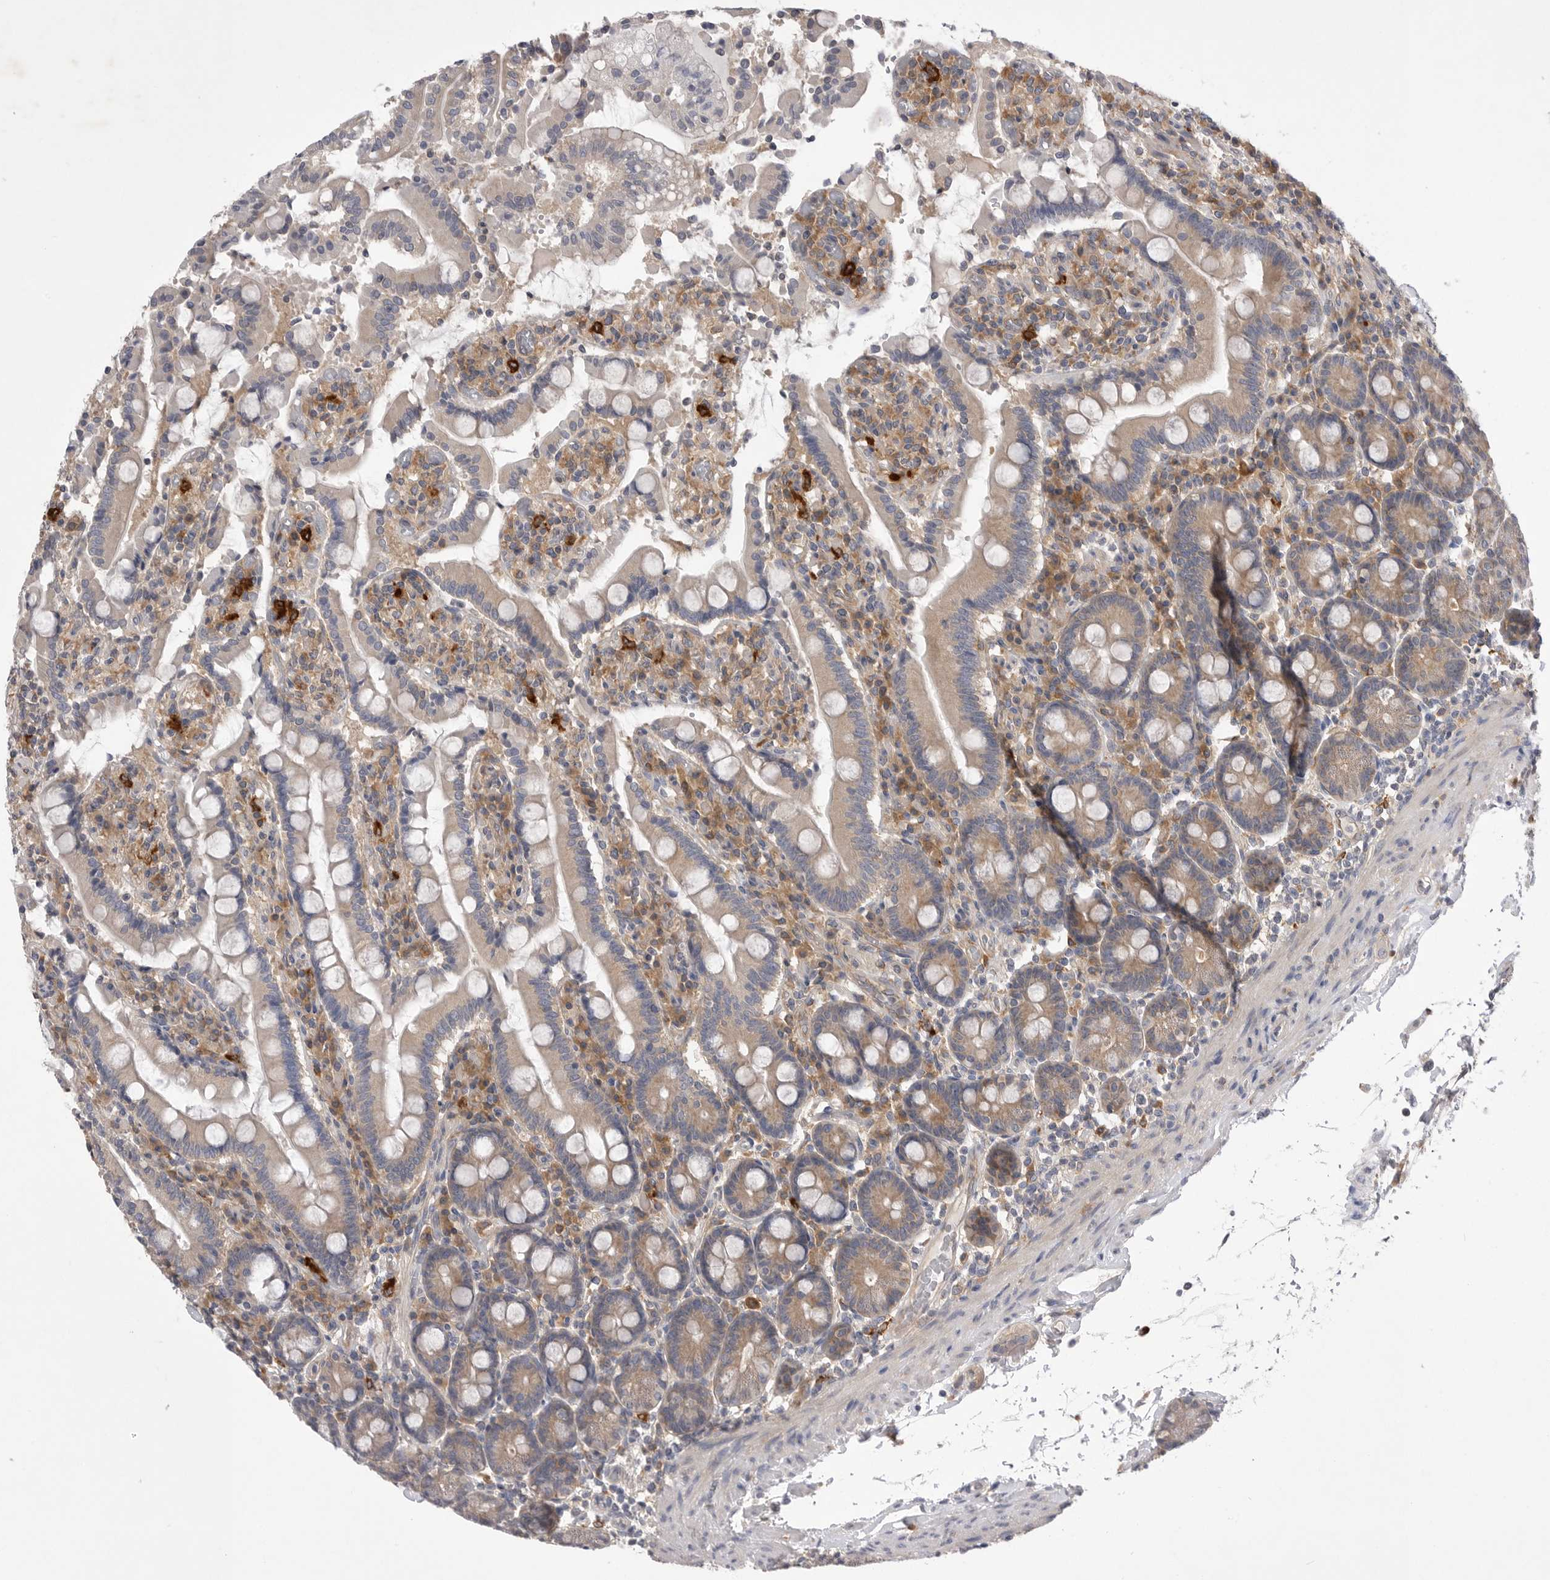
{"staining": {"intensity": "weak", "quantity": ">75%", "location": "cytoplasmic/membranous"}, "tissue": "duodenum", "cell_type": "Glandular cells", "image_type": "normal", "snomed": [{"axis": "morphology", "description": "Normal tissue, NOS"}, {"axis": "topography", "description": "Small intestine, NOS"}], "caption": "High-magnification brightfield microscopy of normal duodenum stained with DAB (3,3'-diaminobenzidine) (brown) and counterstained with hematoxylin (blue). glandular cells exhibit weak cytoplasmic/membranous staining is seen in about>75% of cells. Using DAB (3,3'-diaminobenzidine) (brown) and hematoxylin (blue) stains, captured at high magnification using brightfield microscopy.", "gene": "VAC14", "patient": {"sex": "female", "age": 71}}